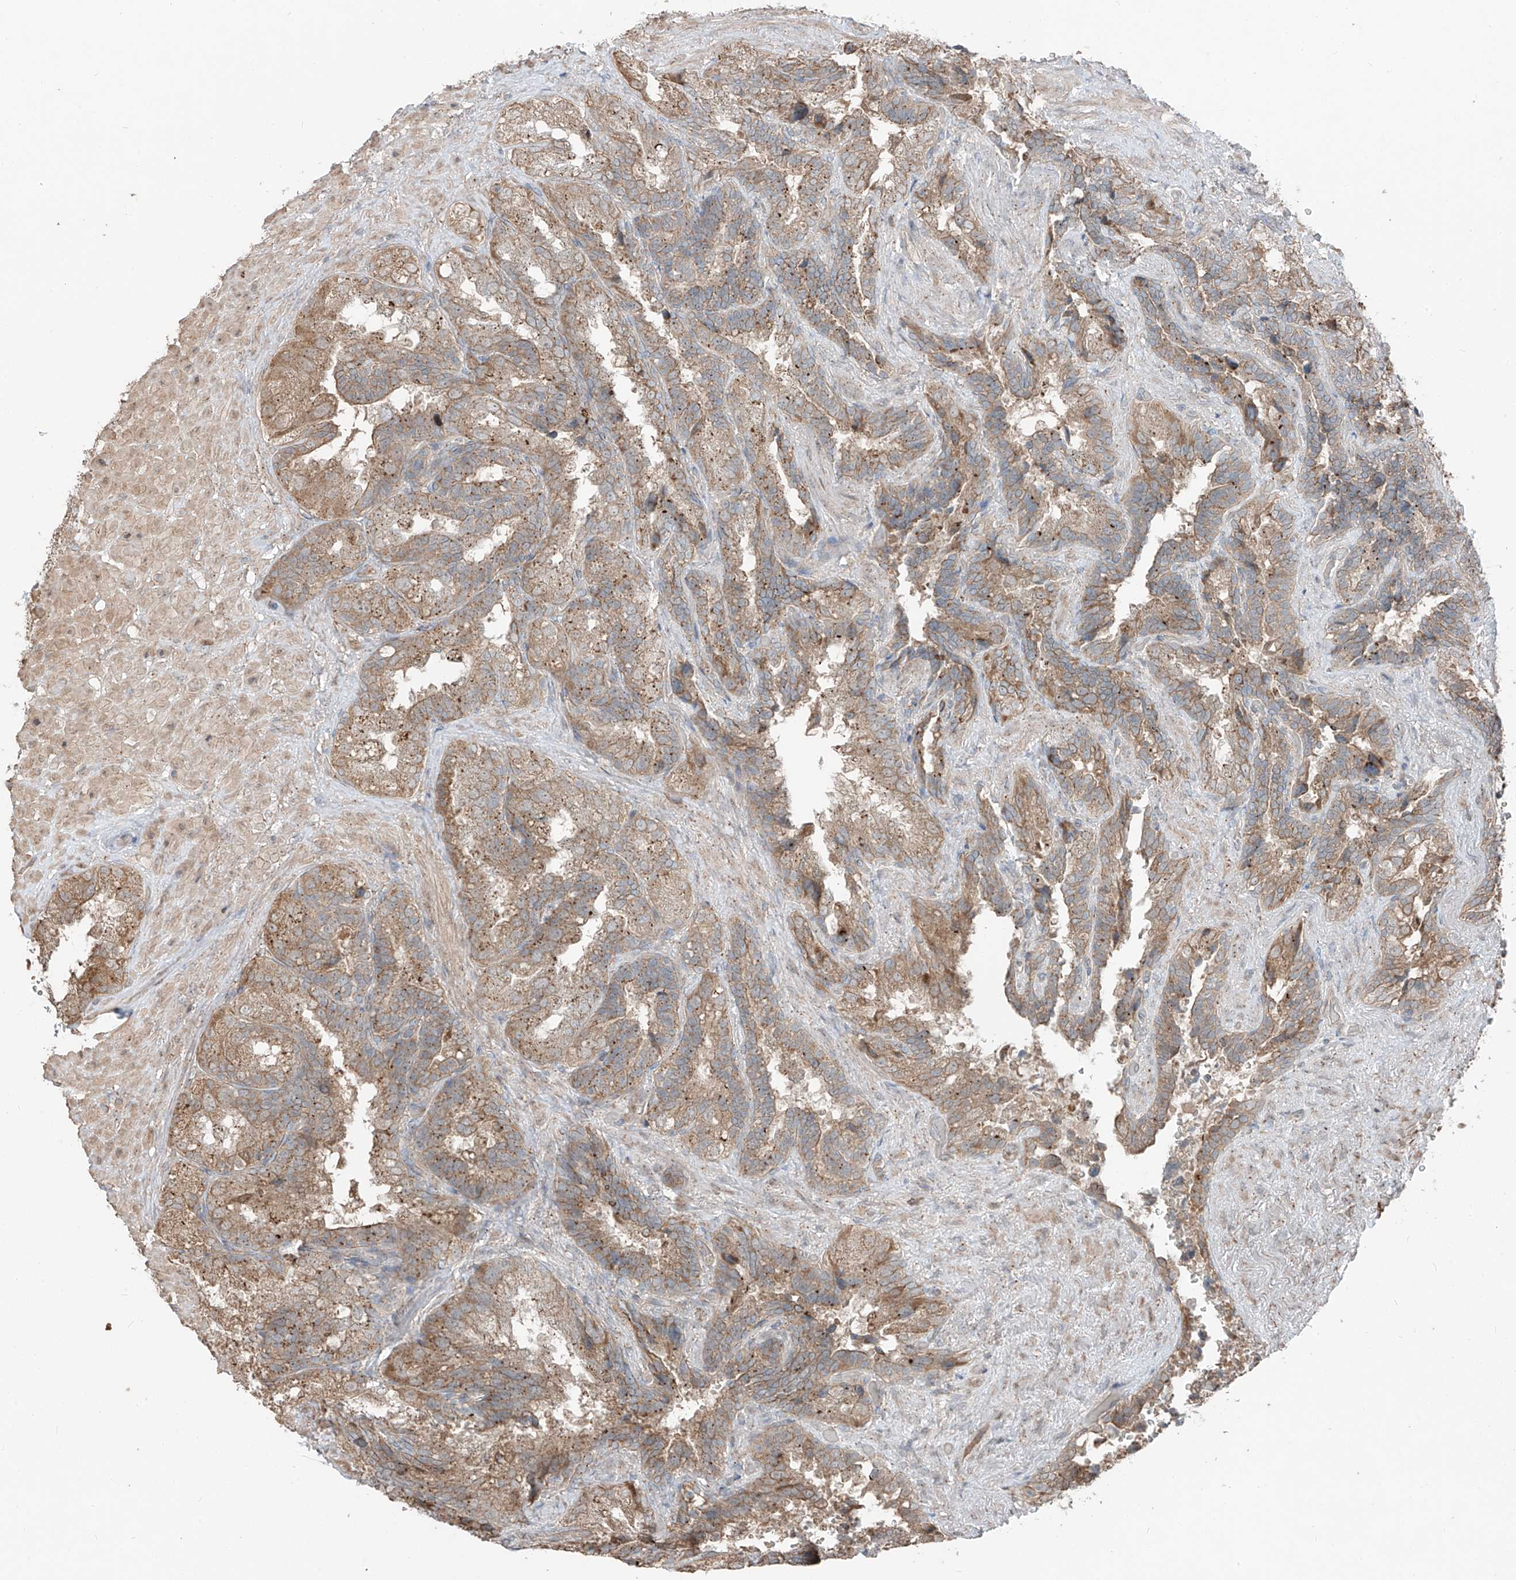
{"staining": {"intensity": "moderate", "quantity": ">75%", "location": "cytoplasmic/membranous"}, "tissue": "seminal vesicle", "cell_type": "Glandular cells", "image_type": "normal", "snomed": [{"axis": "morphology", "description": "Normal tissue, NOS"}, {"axis": "topography", "description": "Seminal veicle"}, {"axis": "topography", "description": "Peripheral nerve tissue"}], "caption": "This histopathology image demonstrates unremarkable seminal vesicle stained with IHC to label a protein in brown. The cytoplasmic/membranous of glandular cells show moderate positivity for the protein. Nuclei are counter-stained blue.", "gene": "CEP162", "patient": {"sex": "male", "age": 63}}